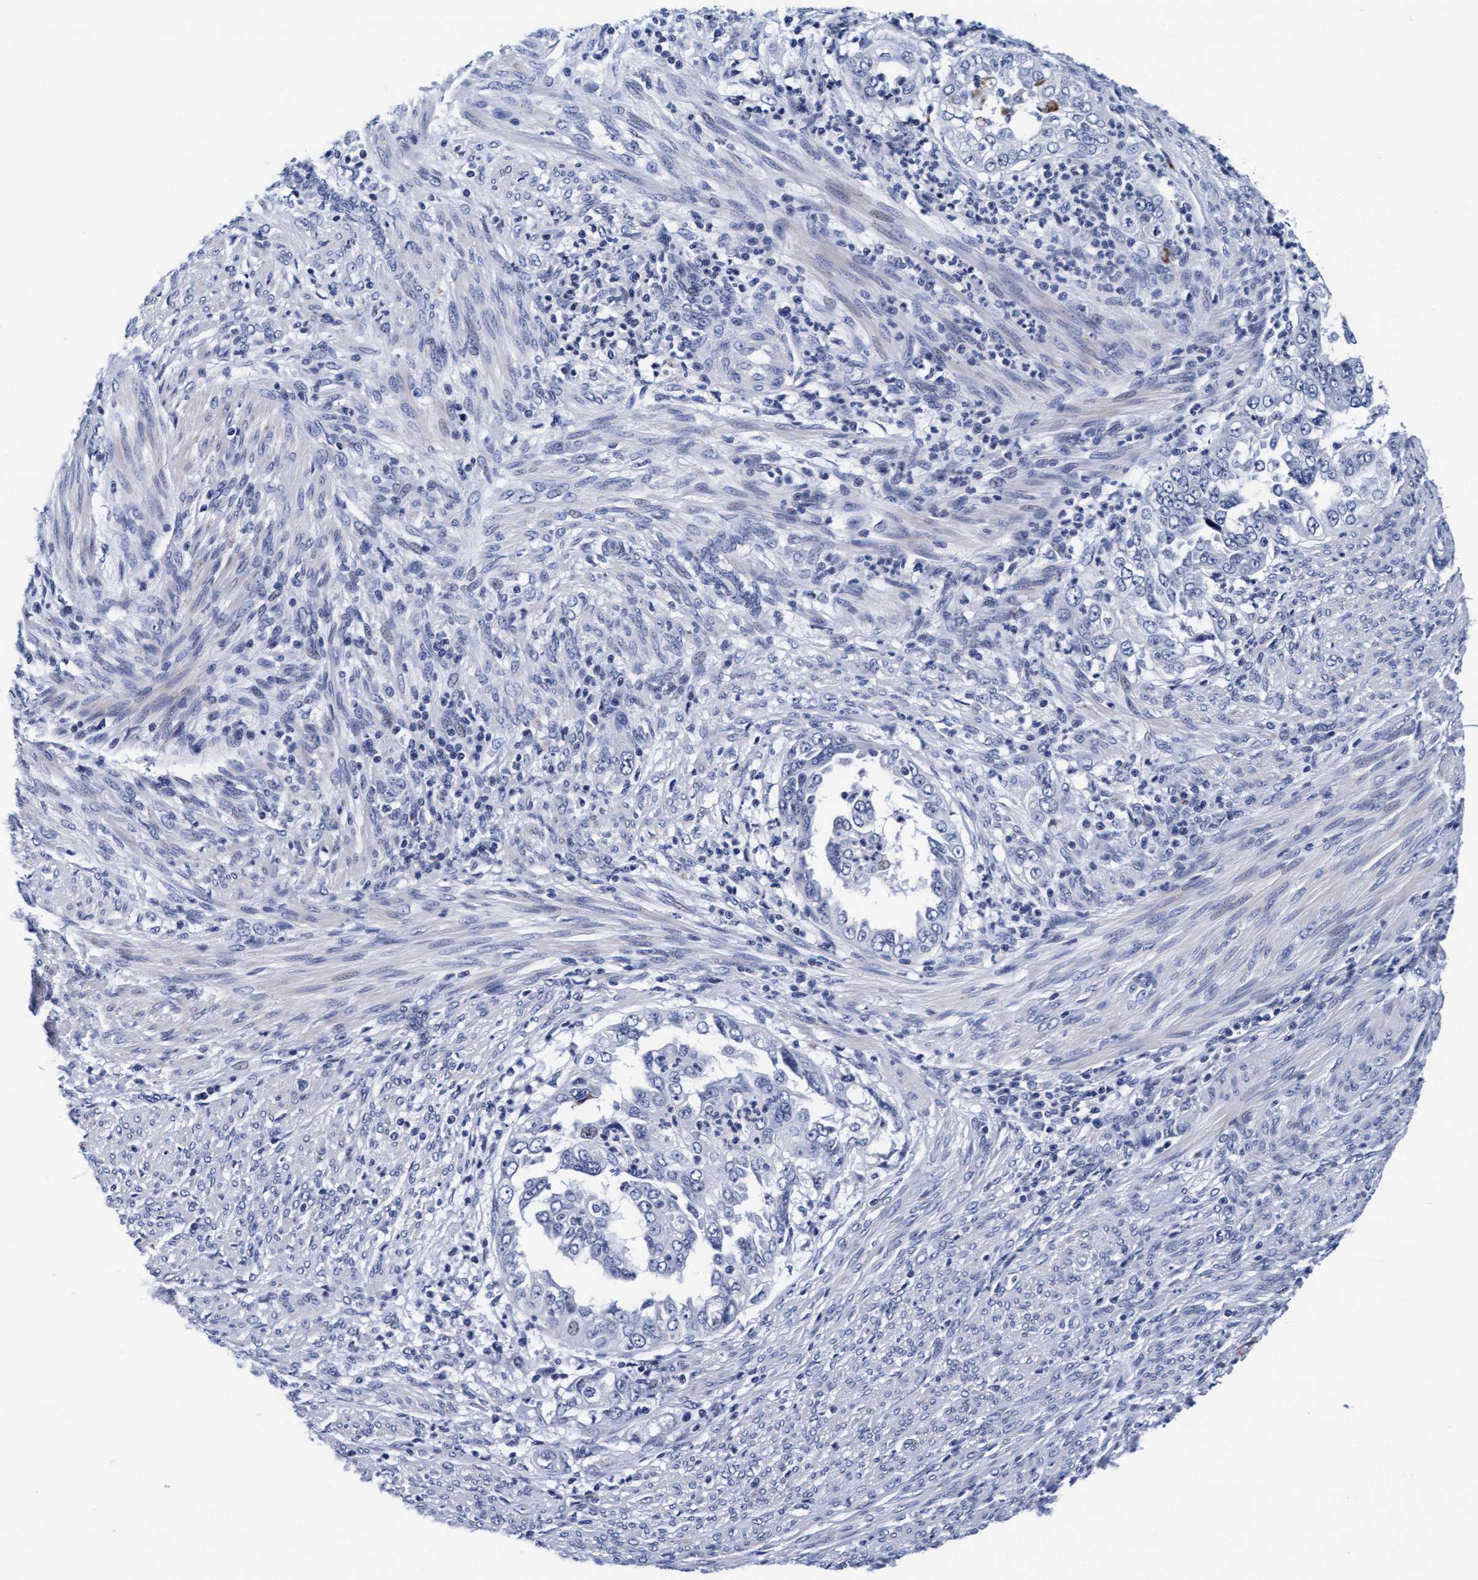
{"staining": {"intensity": "negative", "quantity": "none", "location": "none"}, "tissue": "endometrial cancer", "cell_type": "Tumor cells", "image_type": "cancer", "snomed": [{"axis": "morphology", "description": "Adenocarcinoma, NOS"}, {"axis": "topography", "description": "Endometrium"}], "caption": "This is an IHC histopathology image of human endometrial adenocarcinoma. There is no staining in tumor cells.", "gene": "ARSG", "patient": {"sex": "female", "age": 85}}